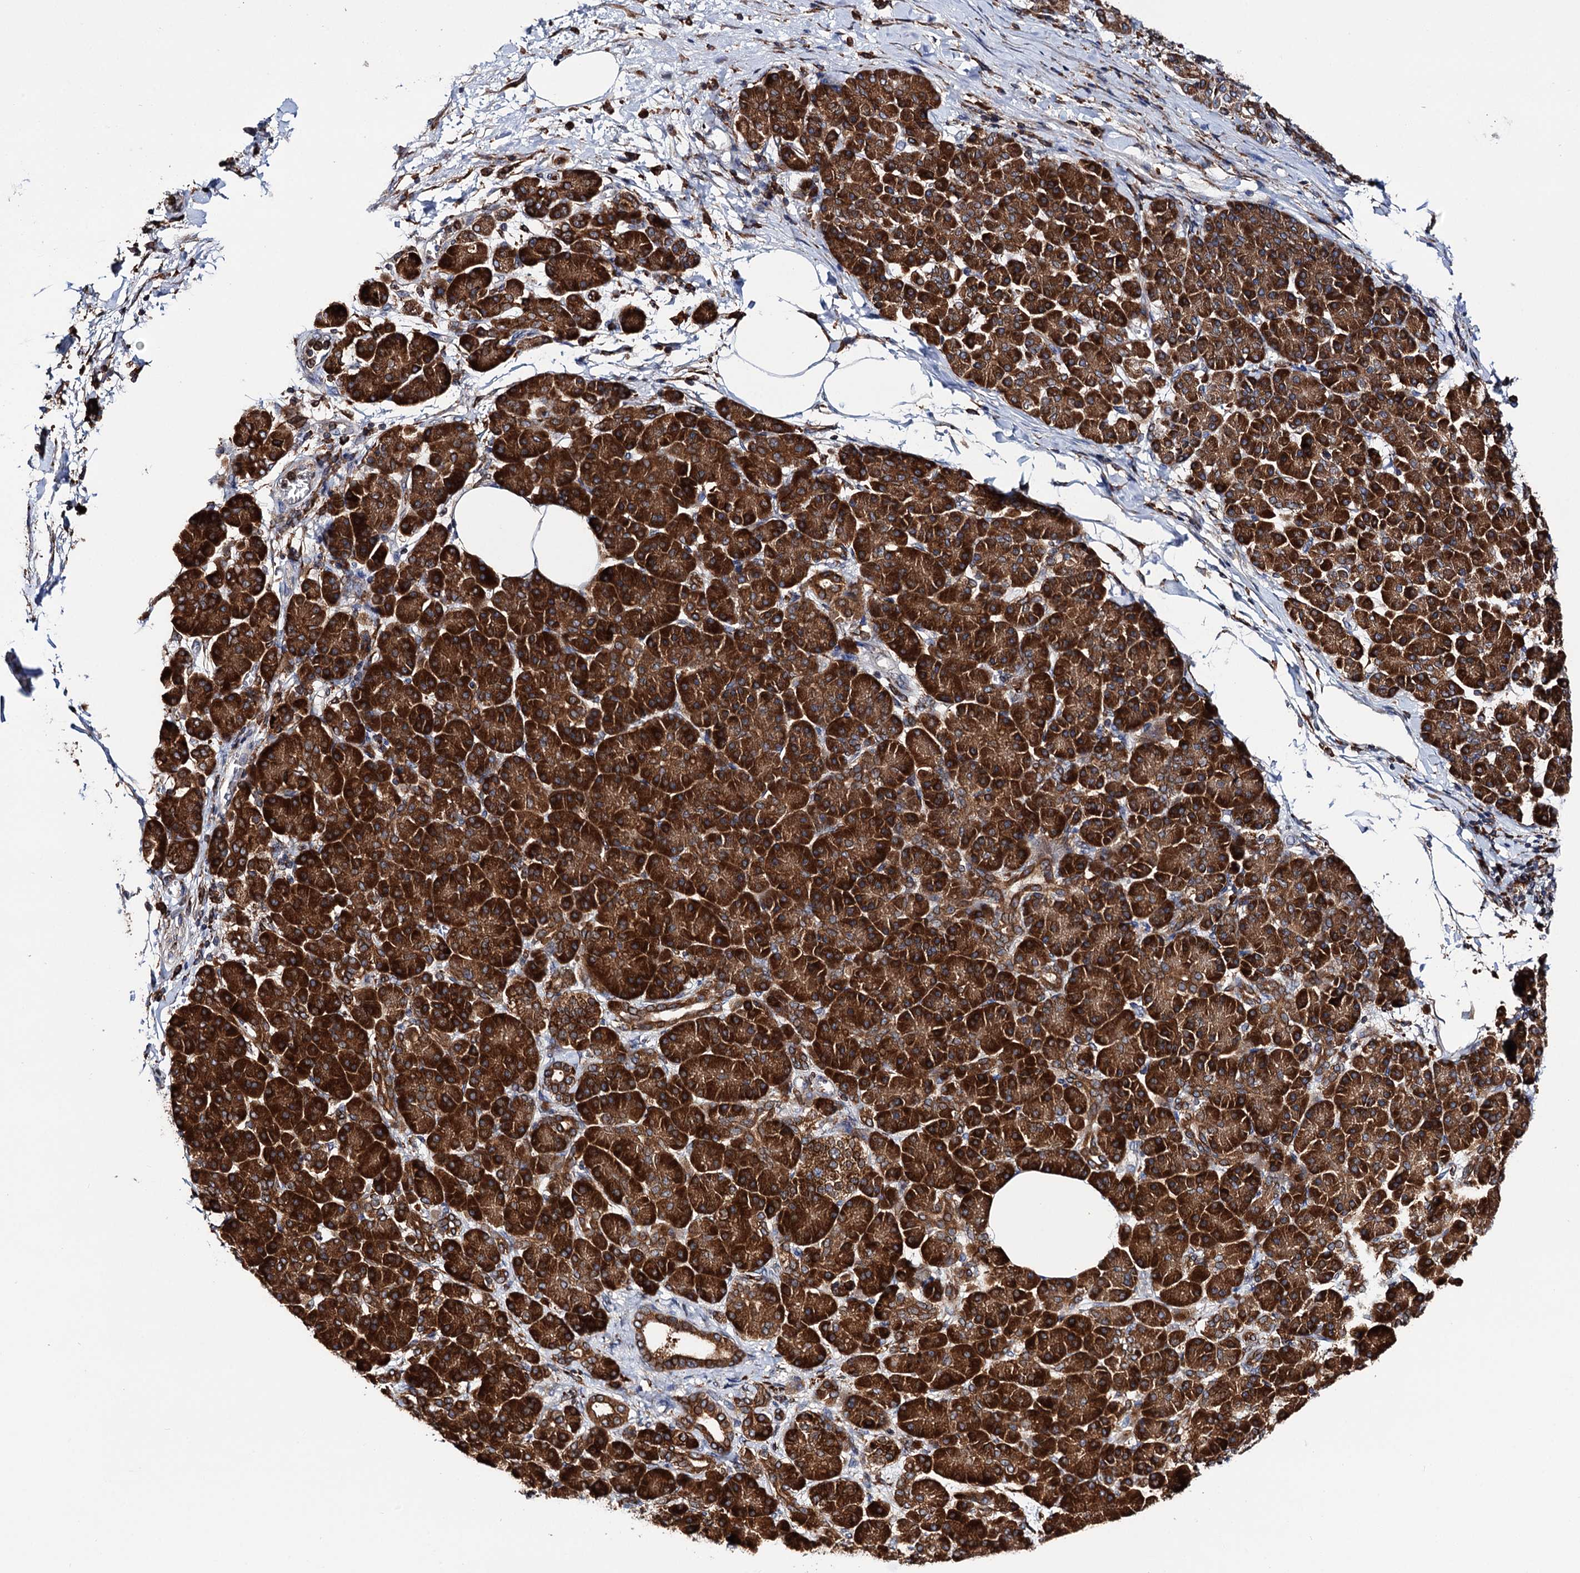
{"staining": {"intensity": "strong", "quantity": ">75%", "location": "cytoplasmic/membranous"}, "tissue": "pancreatic cancer", "cell_type": "Tumor cells", "image_type": "cancer", "snomed": [{"axis": "morphology", "description": "Adenocarcinoma, NOS"}, {"axis": "topography", "description": "Pancreas"}], "caption": "High-power microscopy captured an IHC micrograph of pancreatic cancer (adenocarcinoma), revealing strong cytoplasmic/membranous positivity in about >75% of tumor cells.", "gene": "ERP29", "patient": {"sex": "female", "age": 55}}